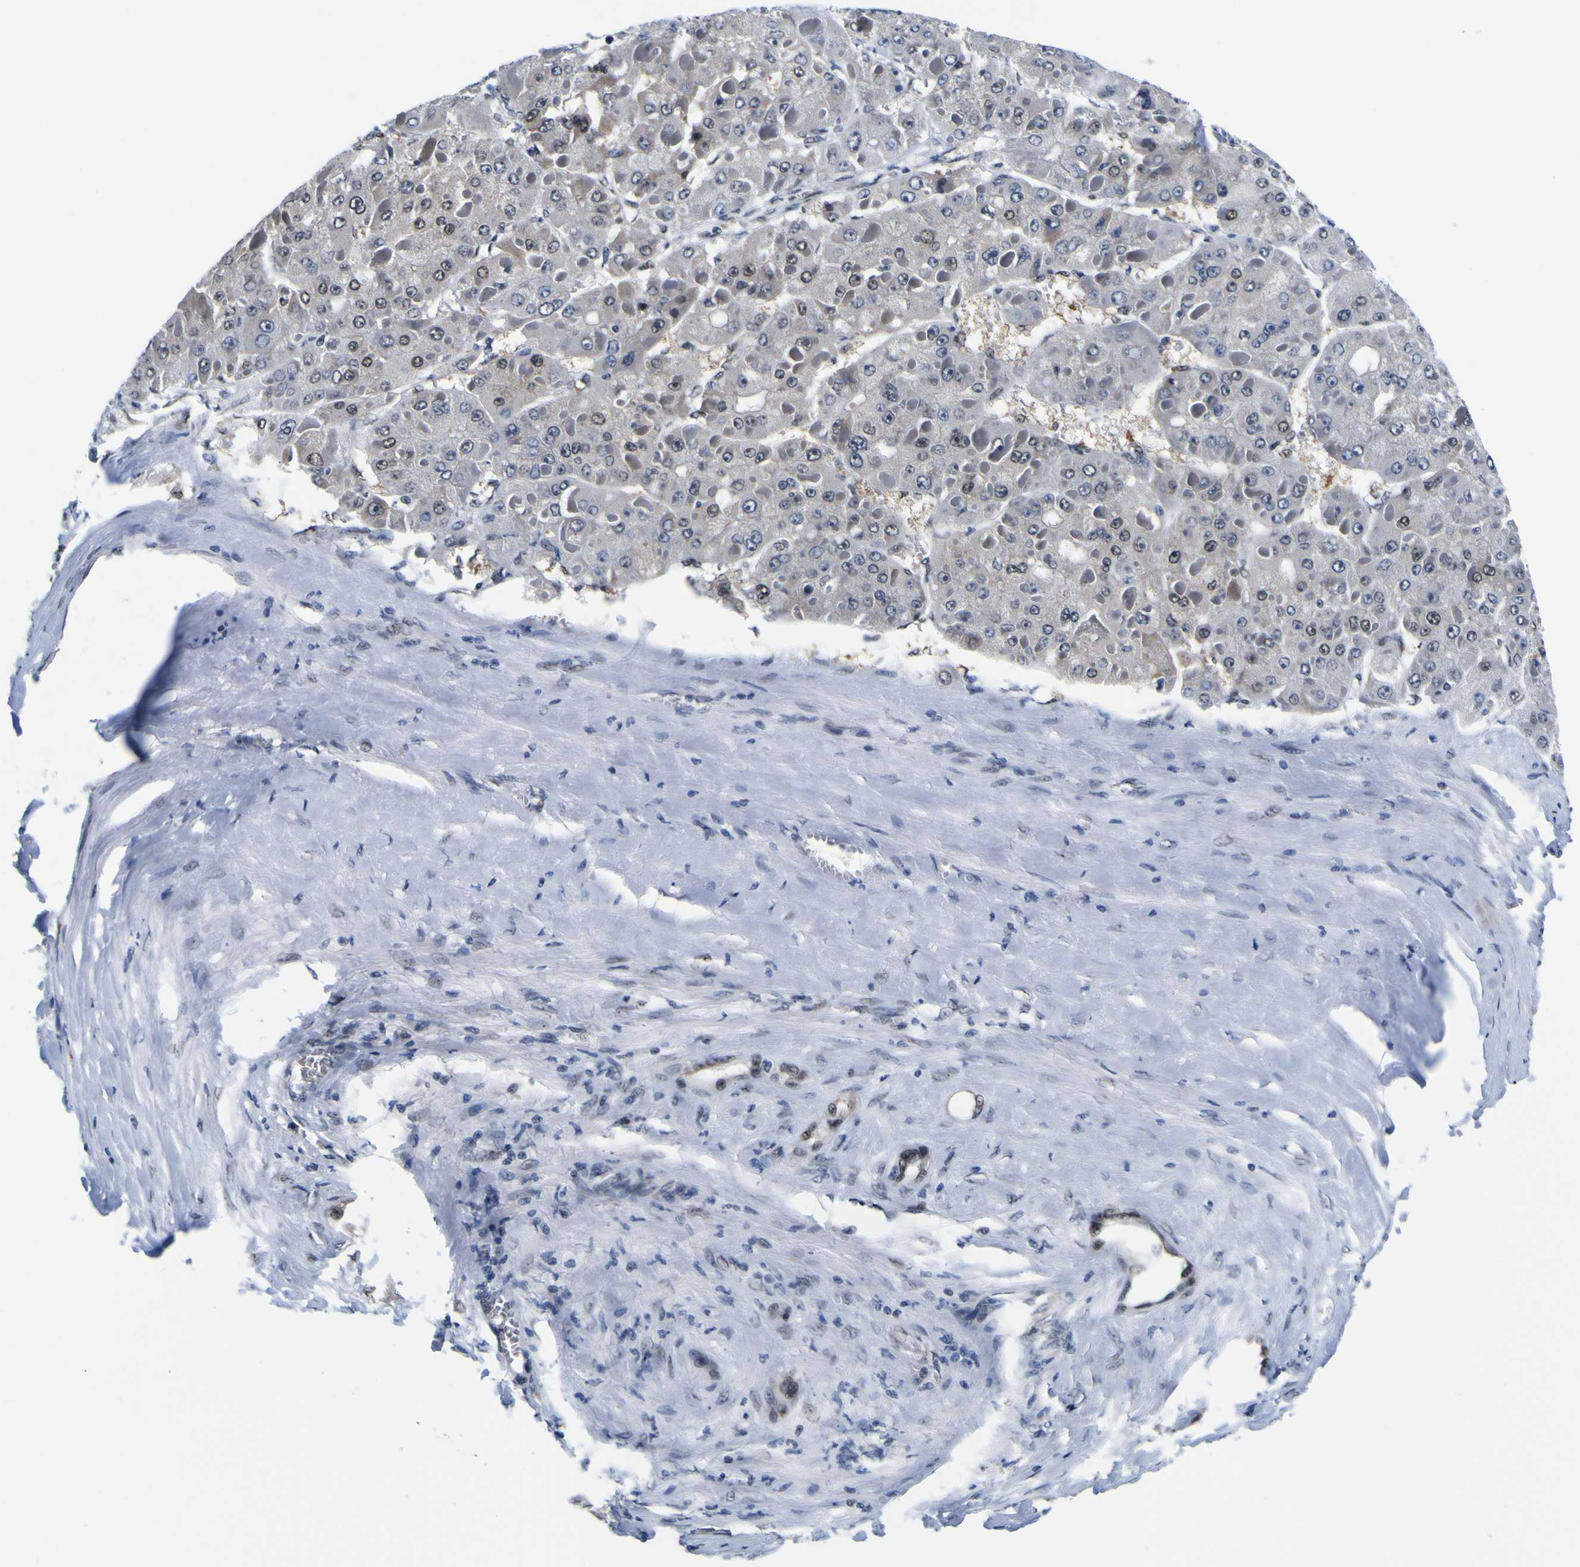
{"staining": {"intensity": "negative", "quantity": "none", "location": "none"}, "tissue": "liver cancer", "cell_type": "Tumor cells", "image_type": "cancer", "snomed": [{"axis": "morphology", "description": "Carcinoma, Hepatocellular, NOS"}, {"axis": "topography", "description": "Liver"}], "caption": "This is an IHC image of liver cancer. There is no positivity in tumor cells.", "gene": "CUL4B", "patient": {"sex": "female", "age": 73}}